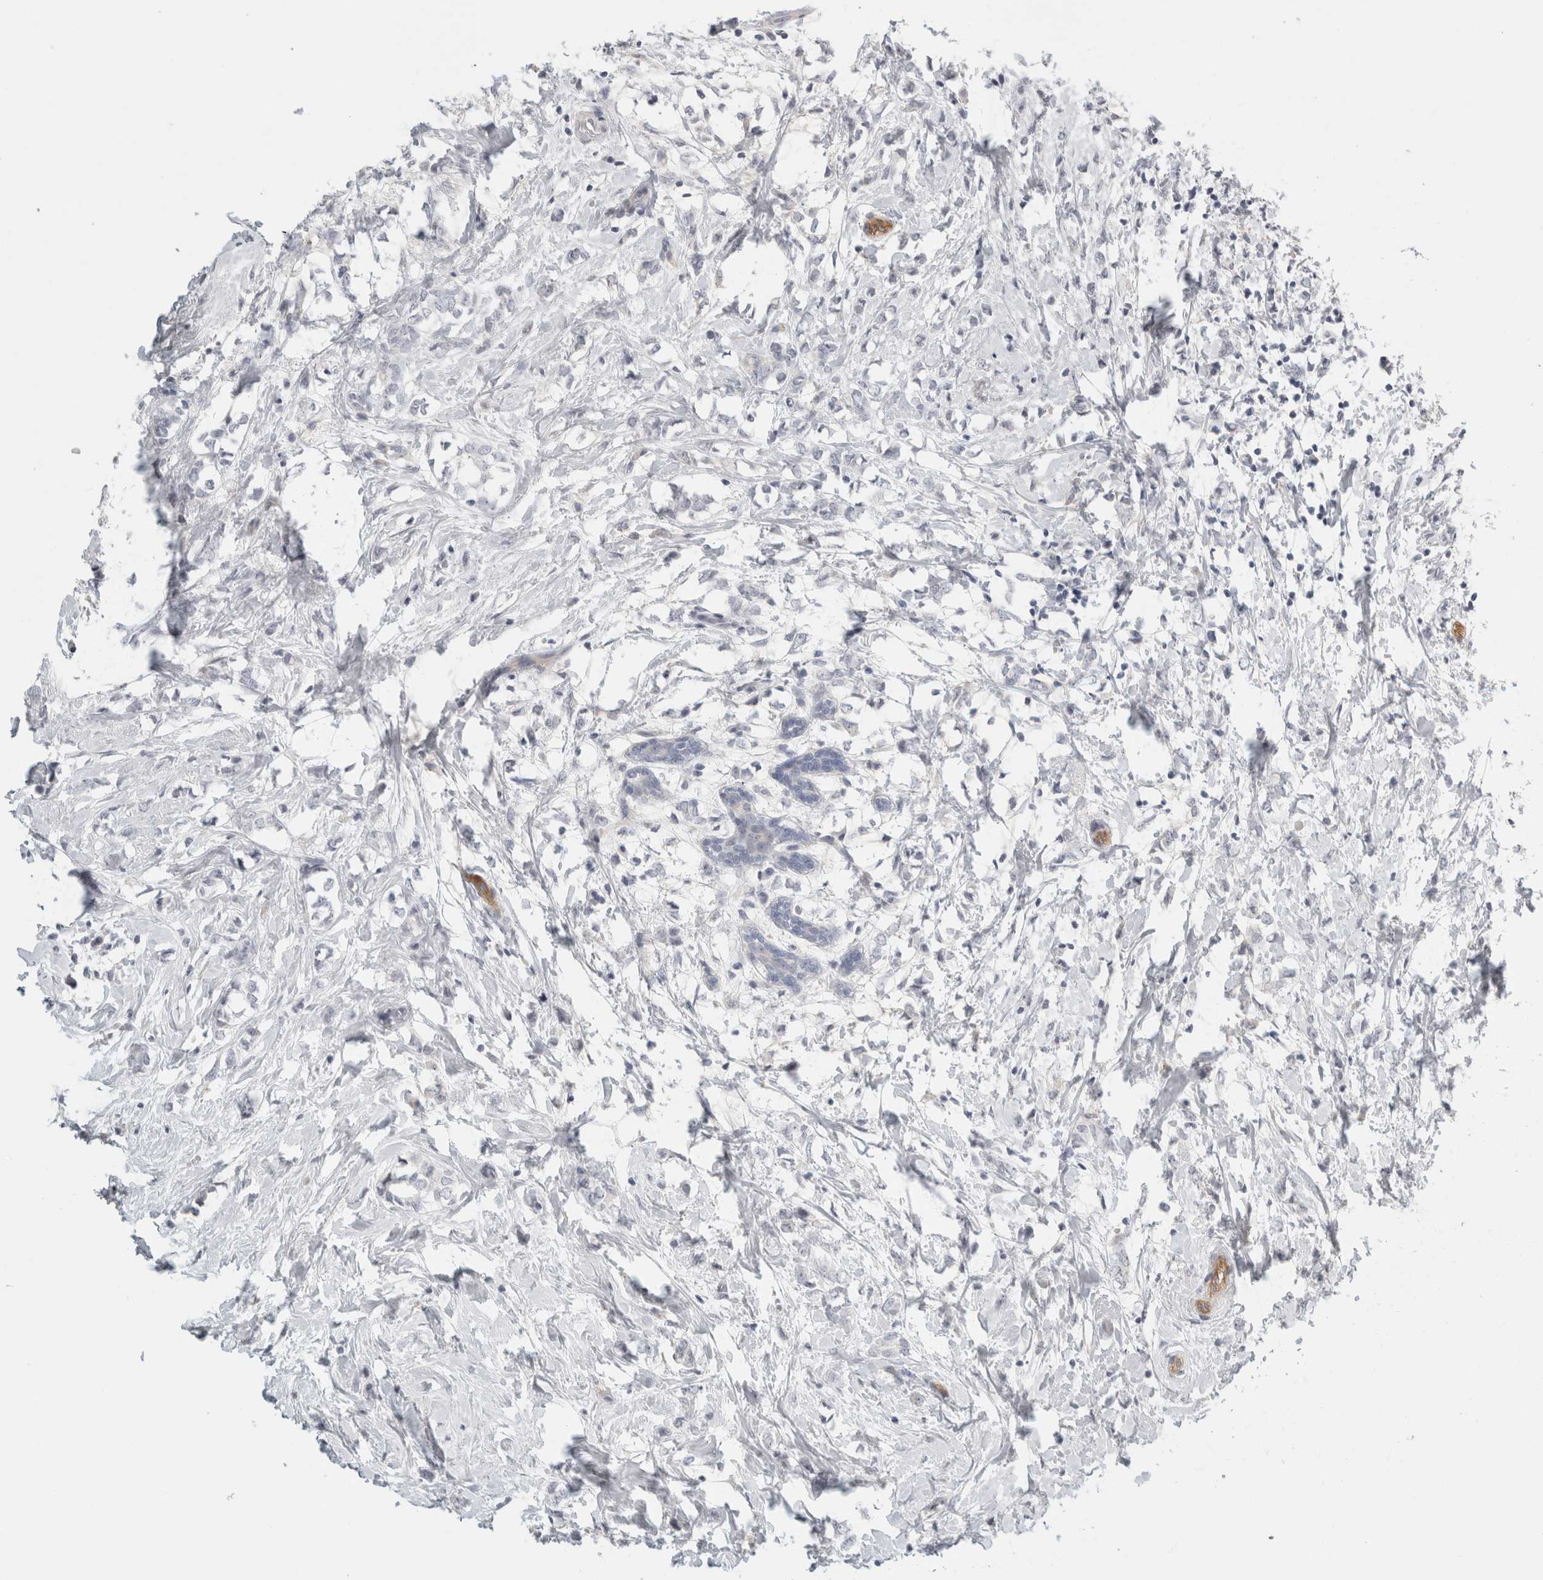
{"staining": {"intensity": "negative", "quantity": "none", "location": "none"}, "tissue": "breast cancer", "cell_type": "Tumor cells", "image_type": "cancer", "snomed": [{"axis": "morphology", "description": "Normal tissue, NOS"}, {"axis": "morphology", "description": "Lobular carcinoma"}, {"axis": "topography", "description": "Breast"}], "caption": "High magnification brightfield microscopy of breast cancer (lobular carcinoma) stained with DAB (3,3'-diaminobenzidine) (brown) and counterstained with hematoxylin (blue): tumor cells show no significant staining.", "gene": "FBLIM1", "patient": {"sex": "female", "age": 47}}